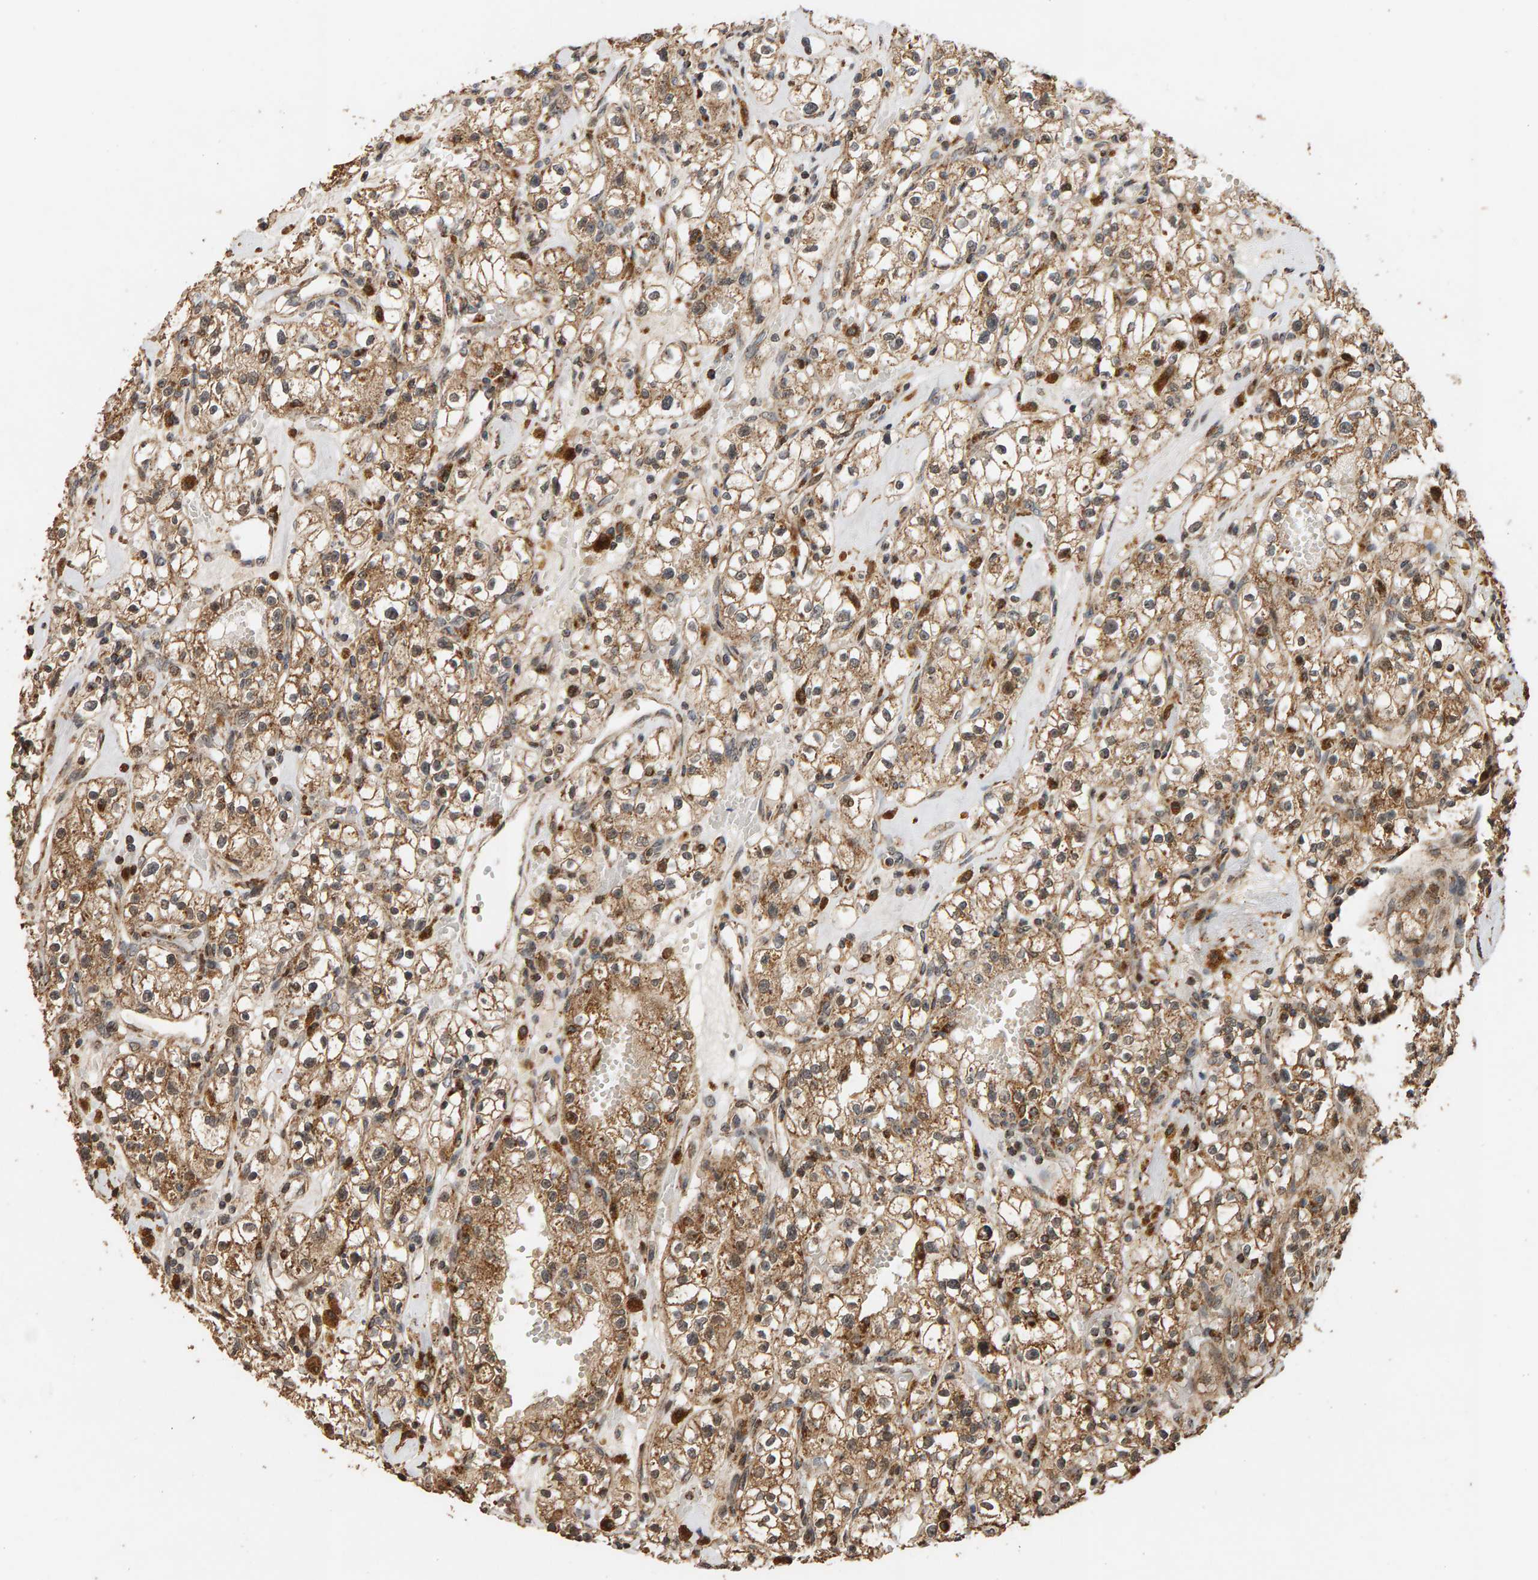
{"staining": {"intensity": "moderate", "quantity": ">75%", "location": "cytoplasmic/membranous"}, "tissue": "renal cancer", "cell_type": "Tumor cells", "image_type": "cancer", "snomed": [{"axis": "morphology", "description": "Adenocarcinoma, NOS"}, {"axis": "topography", "description": "Kidney"}], "caption": "Human renal cancer stained with a protein marker shows moderate staining in tumor cells.", "gene": "GSTK1", "patient": {"sex": "male", "age": 56}}